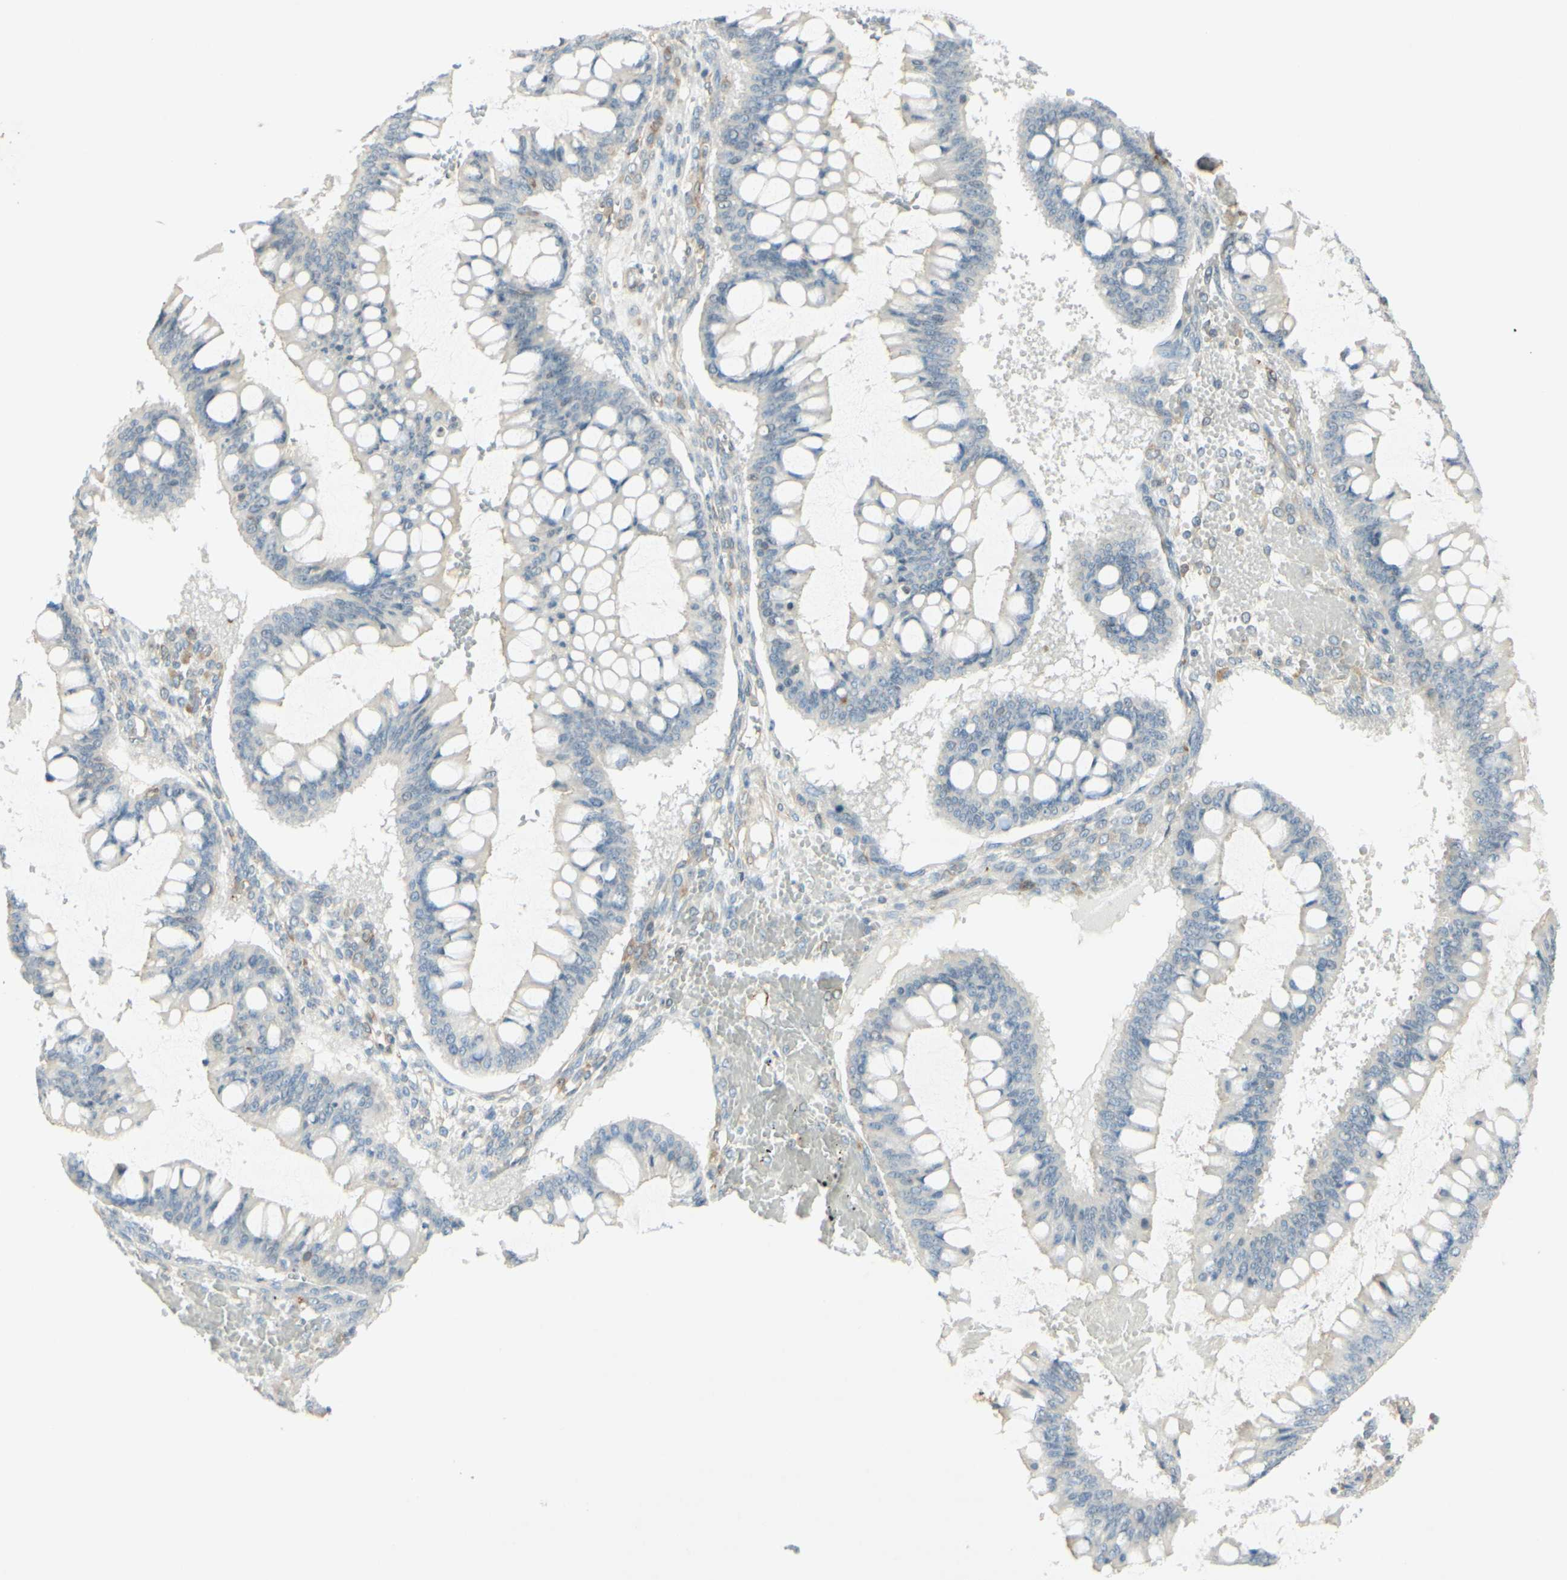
{"staining": {"intensity": "negative", "quantity": "none", "location": "none"}, "tissue": "ovarian cancer", "cell_type": "Tumor cells", "image_type": "cancer", "snomed": [{"axis": "morphology", "description": "Cystadenocarcinoma, mucinous, NOS"}, {"axis": "topography", "description": "Ovary"}], "caption": "High magnification brightfield microscopy of ovarian cancer (mucinous cystadenocarcinoma) stained with DAB (brown) and counterstained with hematoxylin (blue): tumor cells show no significant expression. The staining is performed using DAB brown chromogen with nuclei counter-stained in using hematoxylin.", "gene": "MAP1B", "patient": {"sex": "female", "age": 73}}